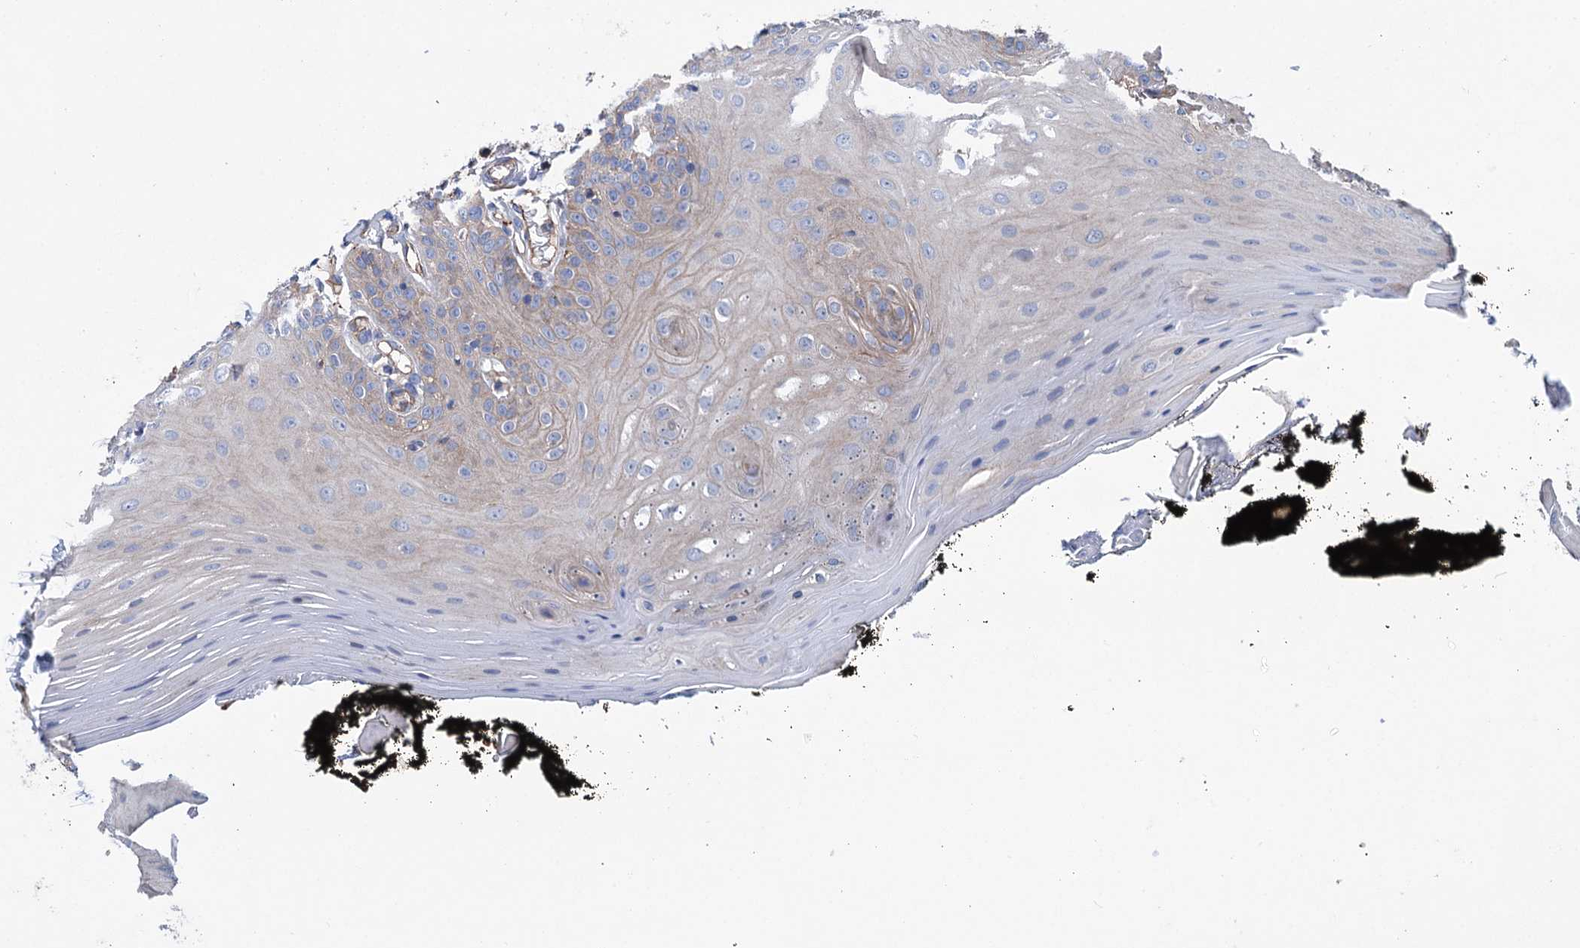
{"staining": {"intensity": "weak", "quantity": "<25%", "location": "cytoplasmic/membranous"}, "tissue": "oral mucosa", "cell_type": "Squamous epithelial cells", "image_type": "normal", "snomed": [{"axis": "morphology", "description": "Normal tissue, NOS"}, {"axis": "topography", "description": "Oral tissue"}], "caption": "A histopathology image of oral mucosa stained for a protein reveals no brown staining in squamous epithelial cells.", "gene": "SCPEP1", "patient": {"sex": "male", "age": 74}}